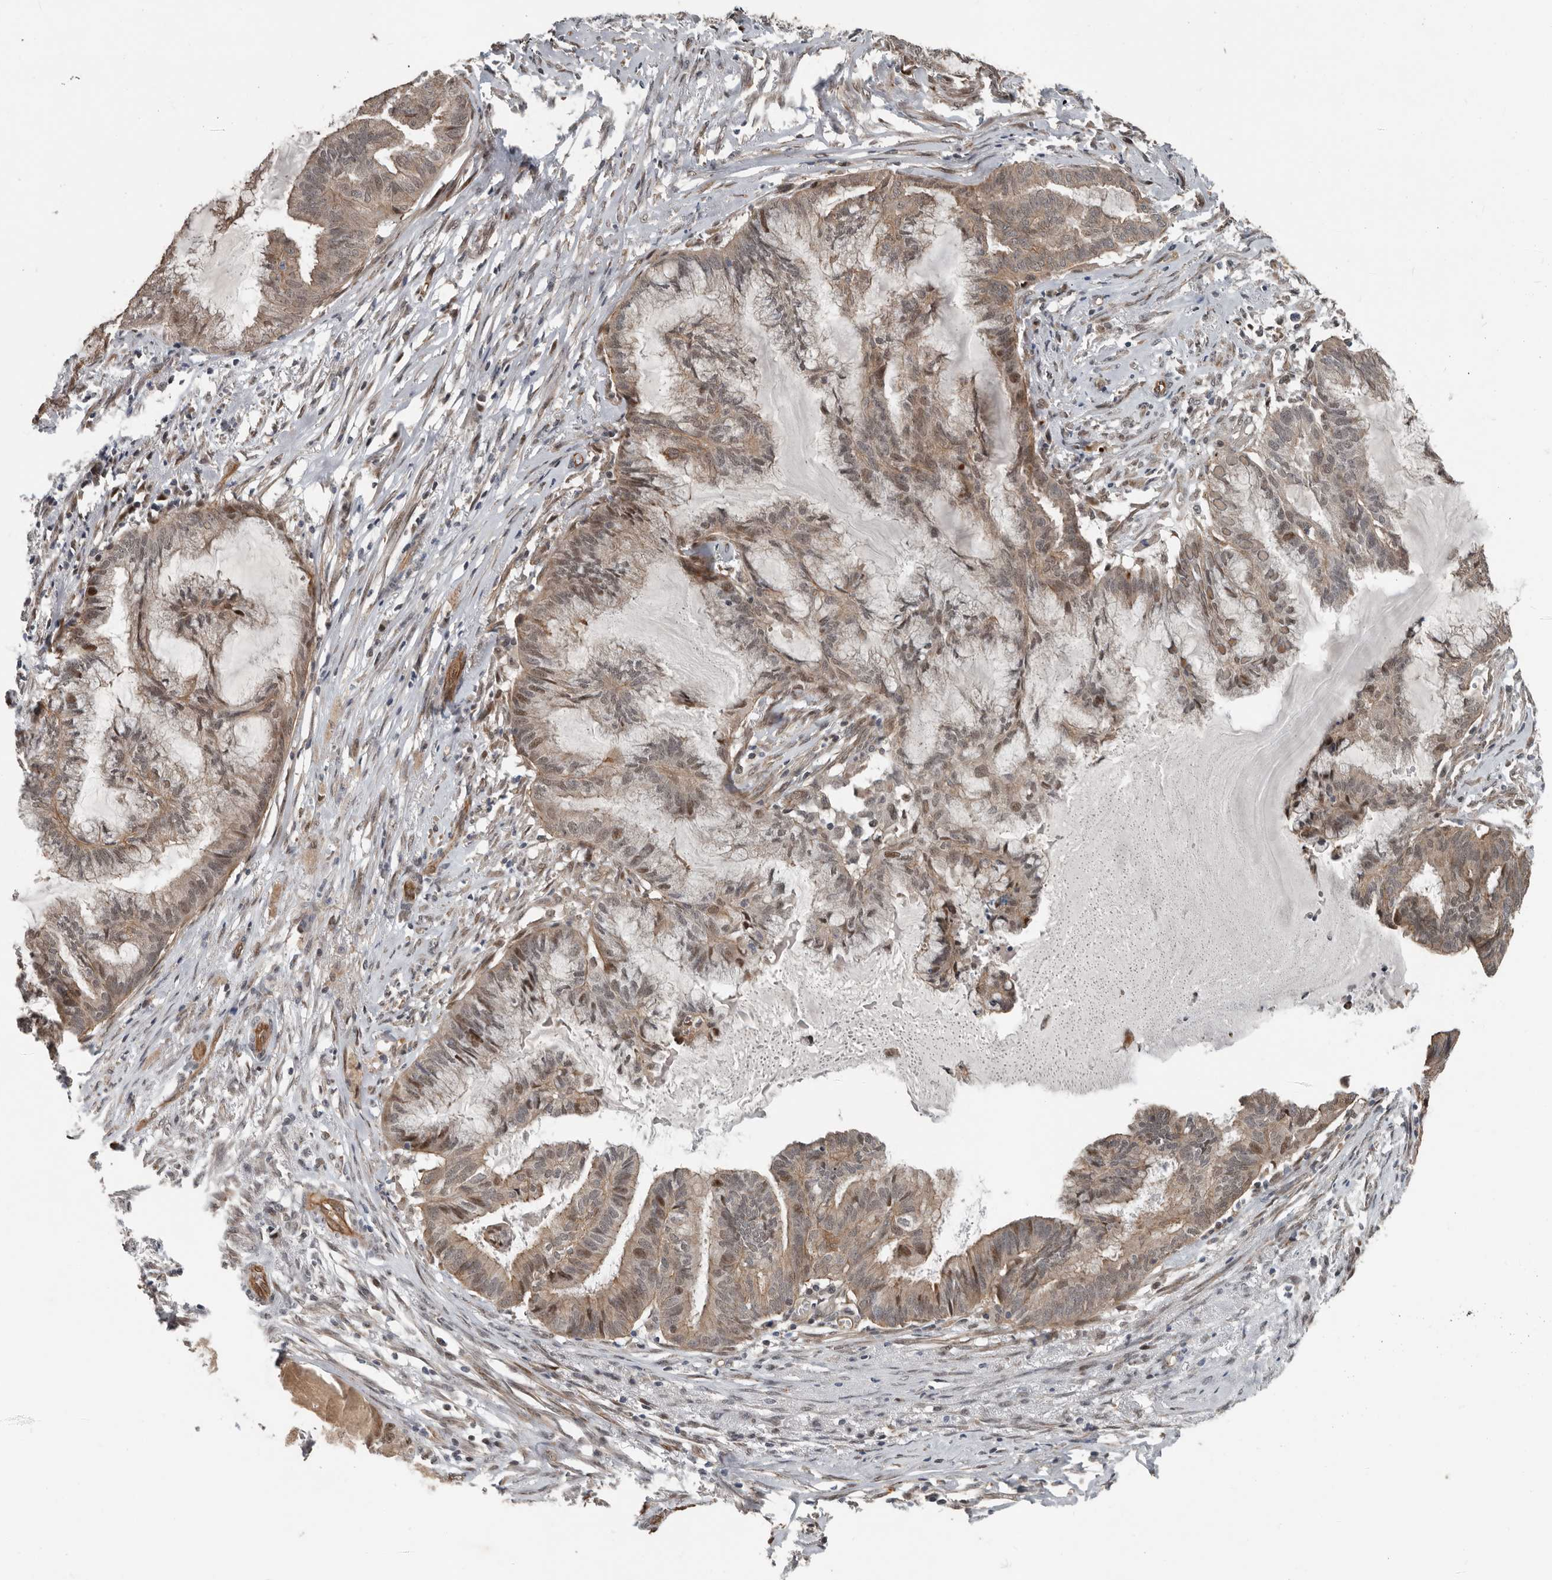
{"staining": {"intensity": "weak", "quantity": ">75%", "location": "cytoplasmic/membranous,nuclear"}, "tissue": "endometrial cancer", "cell_type": "Tumor cells", "image_type": "cancer", "snomed": [{"axis": "morphology", "description": "Adenocarcinoma, NOS"}, {"axis": "topography", "description": "Endometrium"}], "caption": "This is an image of immunohistochemistry staining of endometrial cancer (adenocarcinoma), which shows weak positivity in the cytoplasmic/membranous and nuclear of tumor cells.", "gene": "YOD1", "patient": {"sex": "female", "age": 86}}